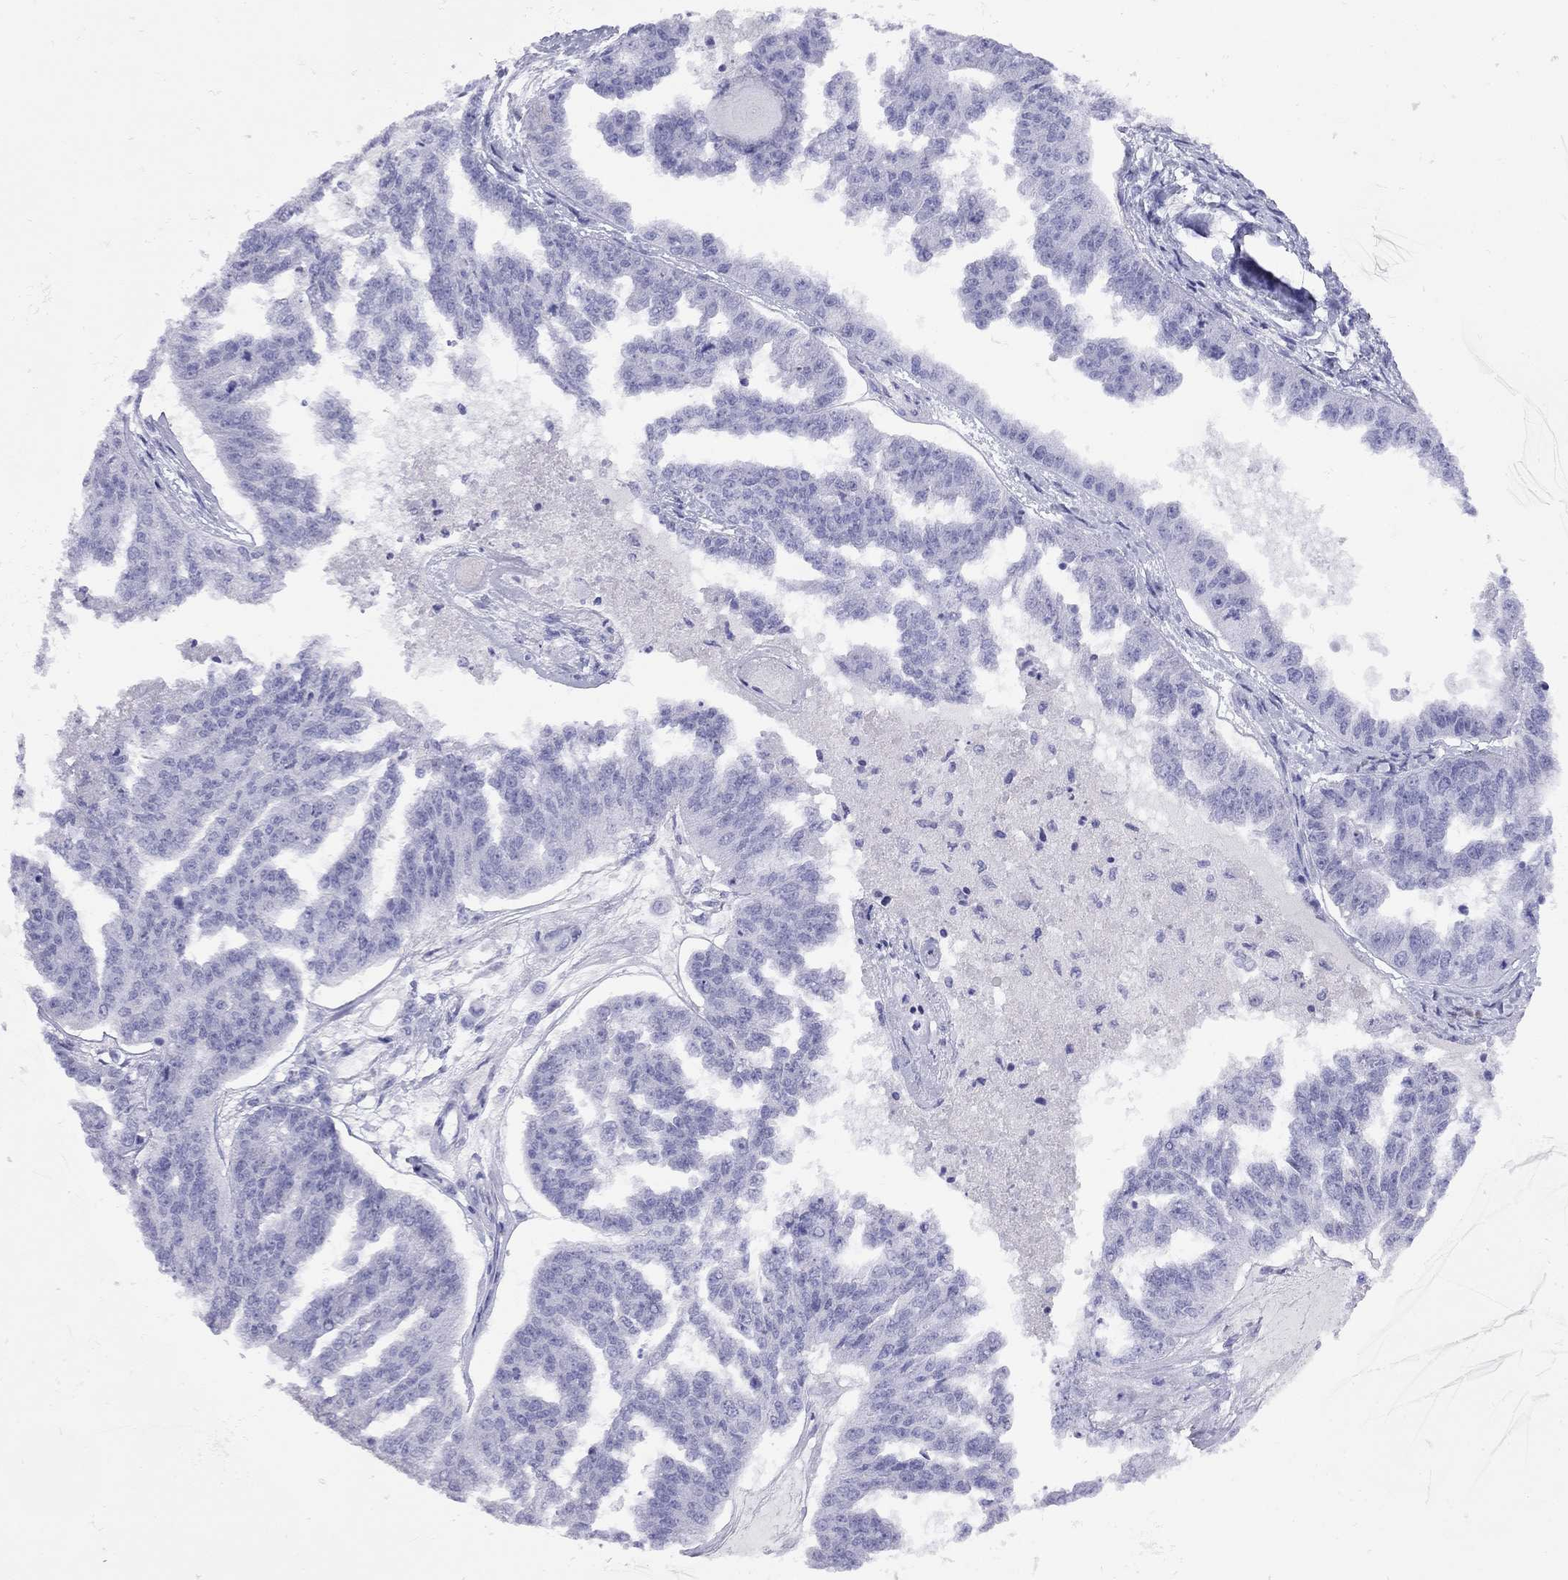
{"staining": {"intensity": "negative", "quantity": "none", "location": "none"}, "tissue": "ovarian cancer", "cell_type": "Tumor cells", "image_type": "cancer", "snomed": [{"axis": "morphology", "description": "Cystadenocarcinoma, serous, NOS"}, {"axis": "topography", "description": "Ovary"}], "caption": "IHC micrograph of neoplastic tissue: serous cystadenocarcinoma (ovarian) stained with DAB demonstrates no significant protein positivity in tumor cells. (DAB immunohistochemistry with hematoxylin counter stain).", "gene": "GRIA2", "patient": {"sex": "female", "age": 58}}